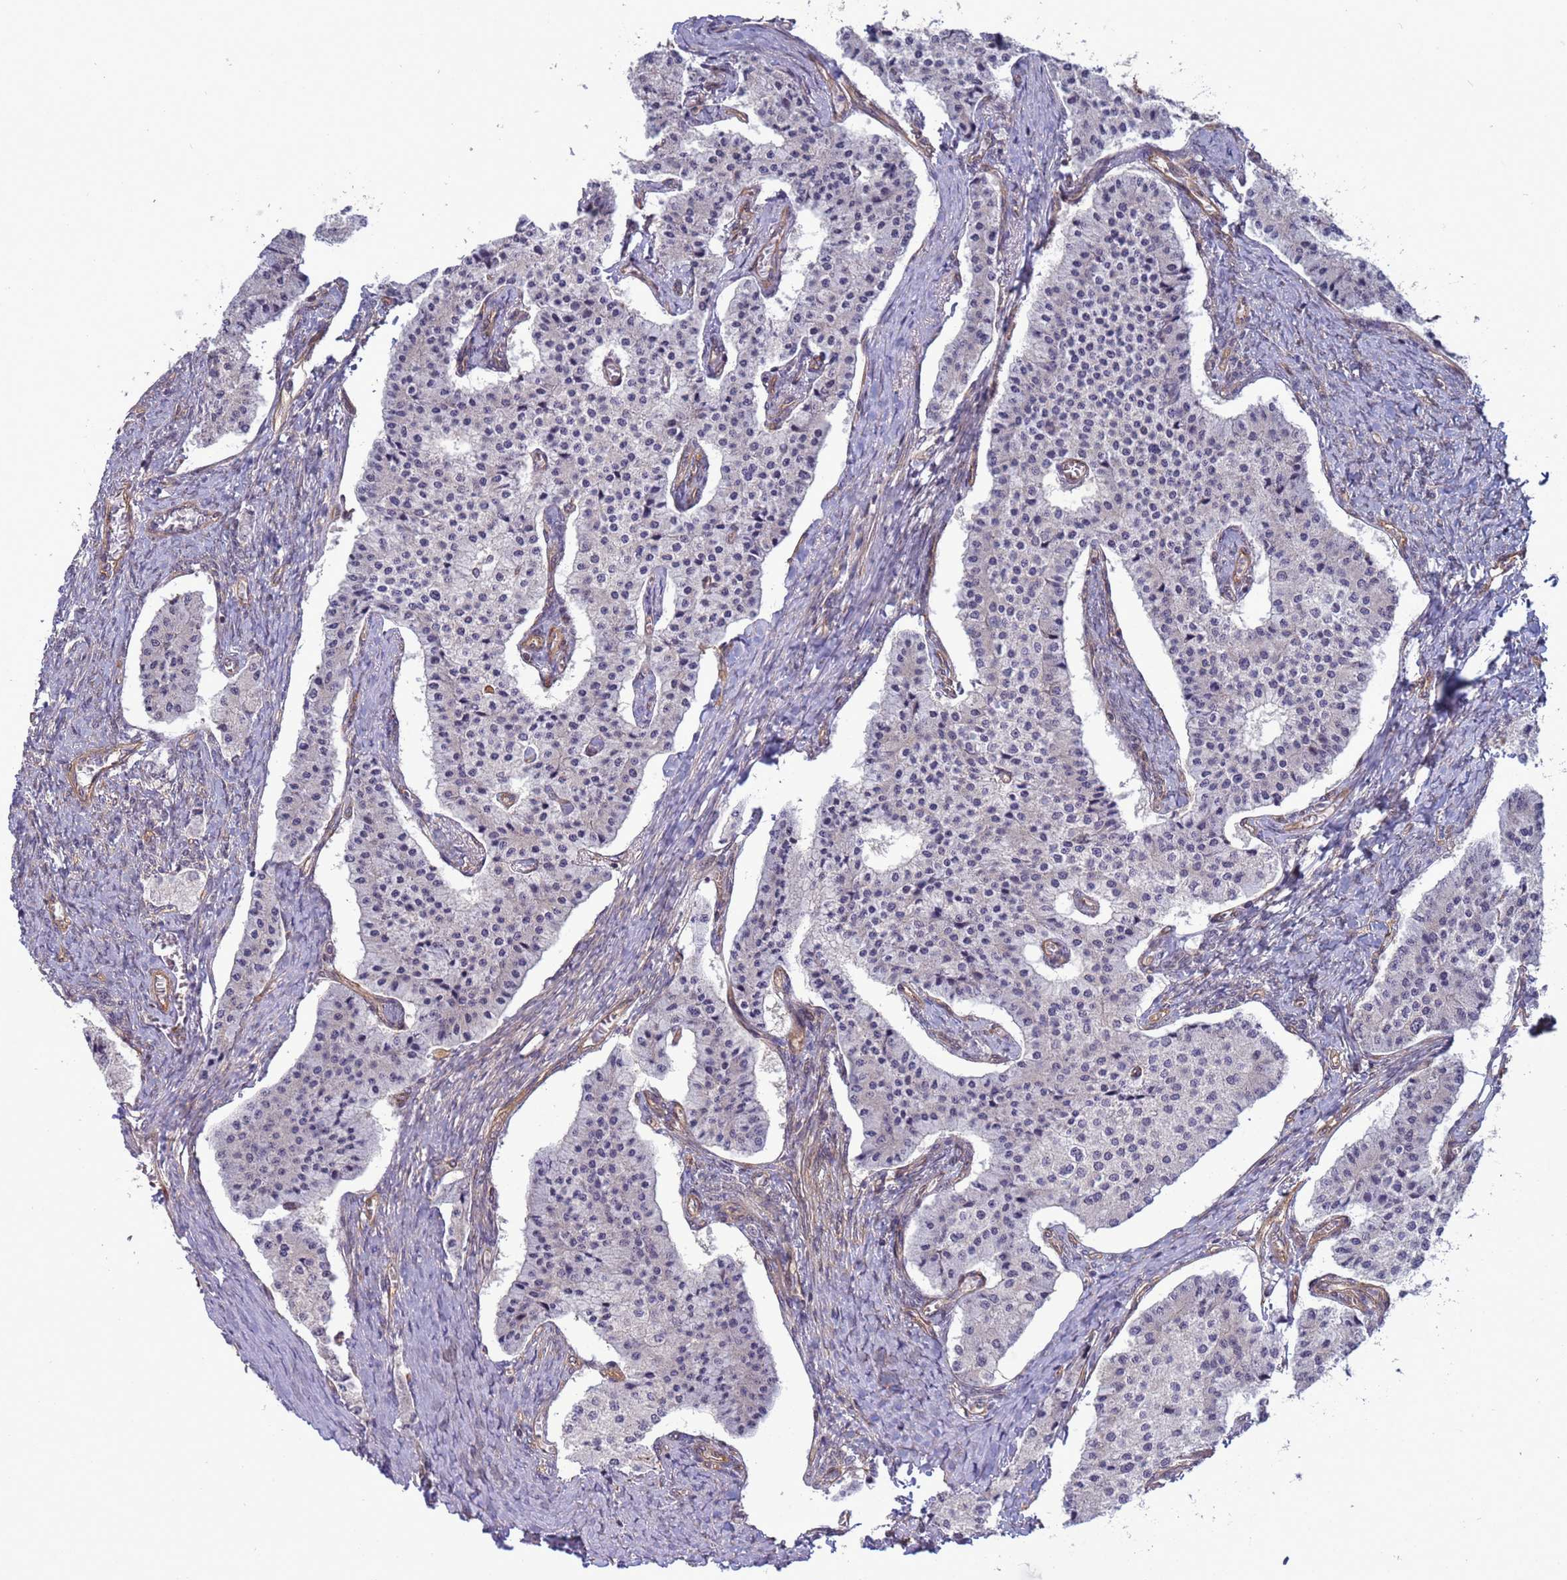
{"staining": {"intensity": "negative", "quantity": "none", "location": "none"}, "tissue": "carcinoid", "cell_type": "Tumor cells", "image_type": "cancer", "snomed": [{"axis": "morphology", "description": "Carcinoid, malignant, NOS"}, {"axis": "topography", "description": "Colon"}], "caption": "Immunohistochemistry histopathology image of neoplastic tissue: malignant carcinoid stained with DAB (3,3'-diaminobenzidine) reveals no significant protein expression in tumor cells. Nuclei are stained in blue.", "gene": "ITGB4", "patient": {"sex": "female", "age": 52}}